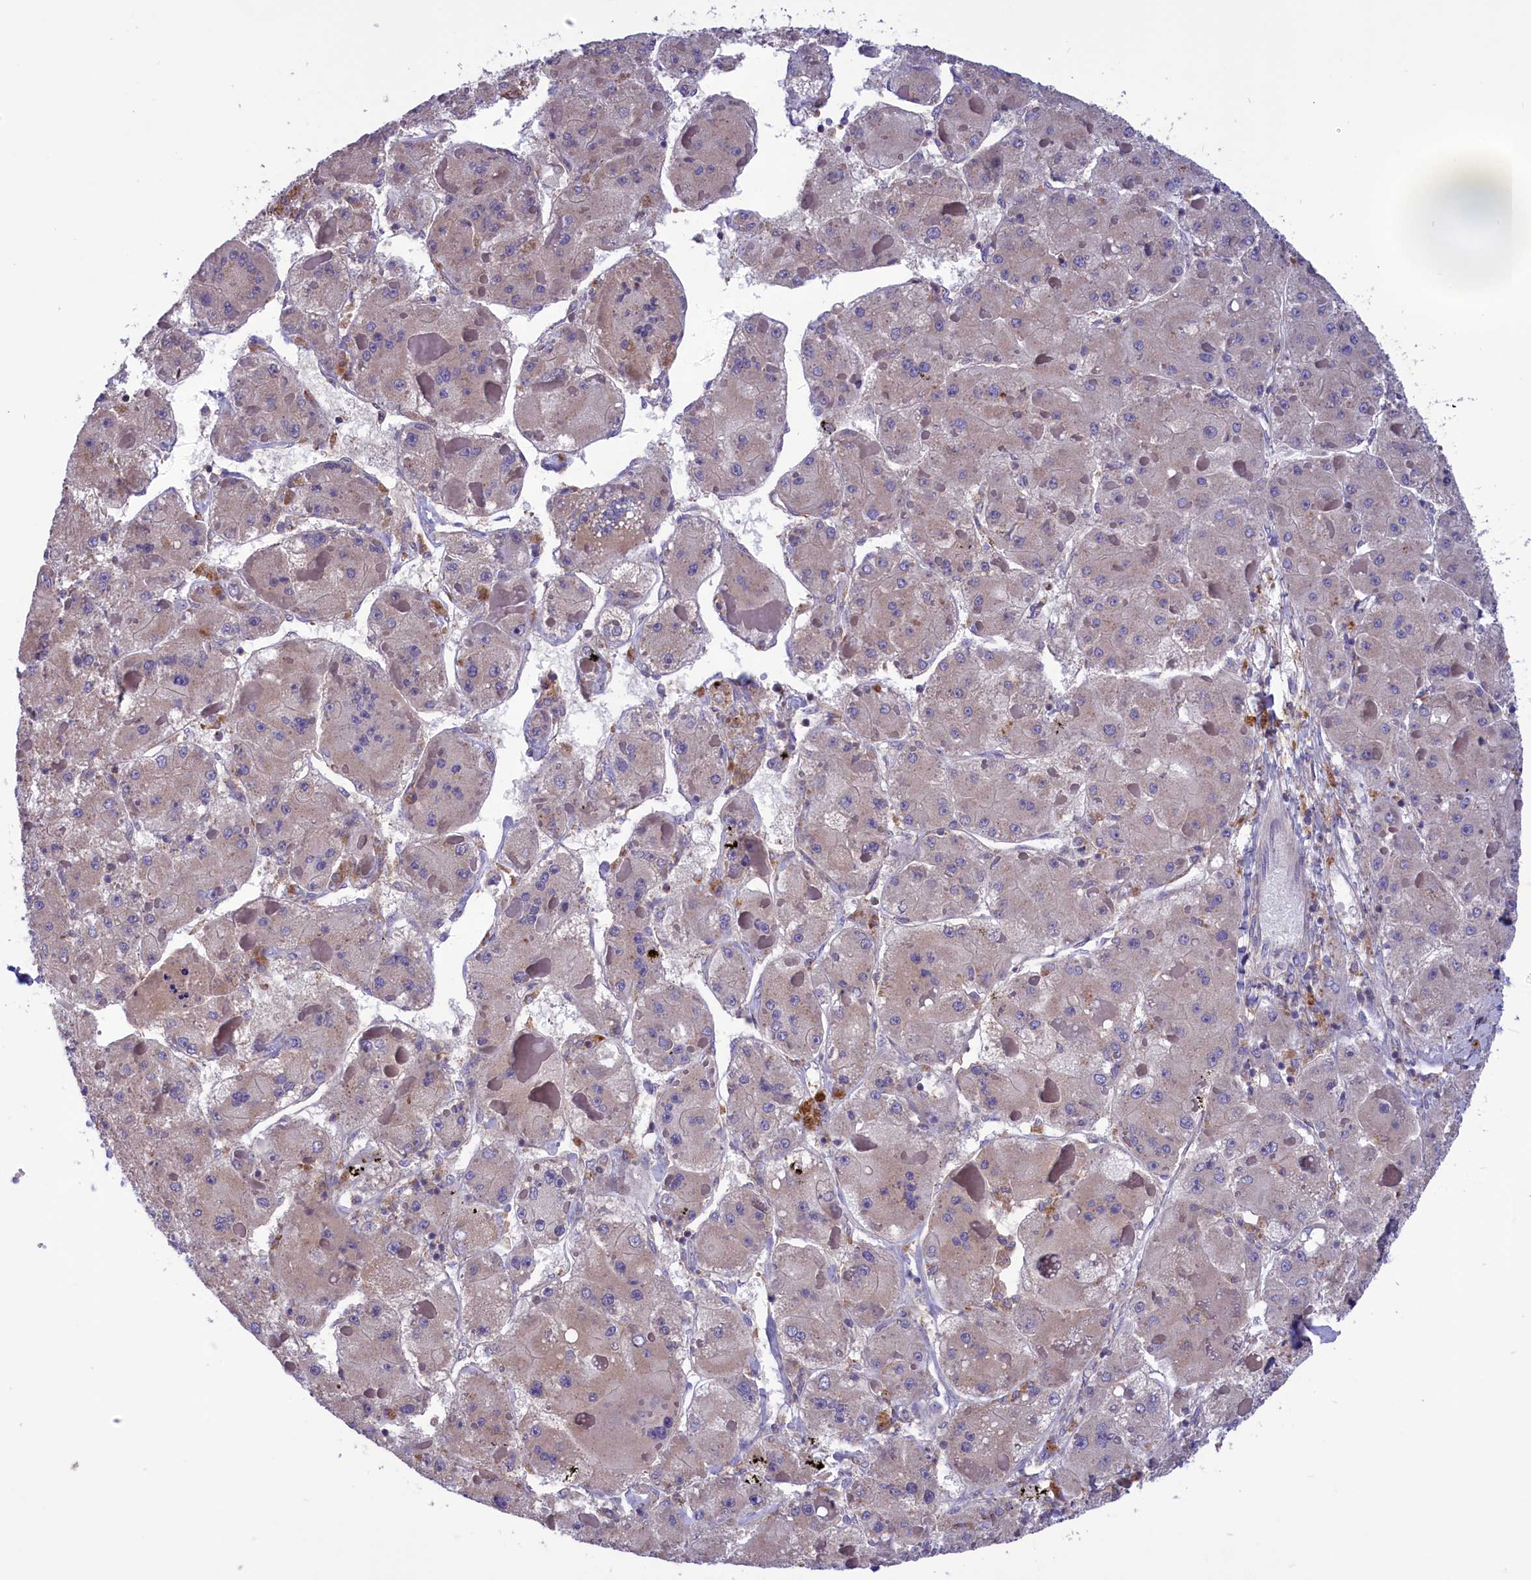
{"staining": {"intensity": "weak", "quantity": "<25%", "location": "cytoplasmic/membranous"}, "tissue": "liver cancer", "cell_type": "Tumor cells", "image_type": "cancer", "snomed": [{"axis": "morphology", "description": "Carcinoma, Hepatocellular, NOS"}, {"axis": "topography", "description": "Liver"}], "caption": "DAB (3,3'-diaminobenzidine) immunohistochemical staining of liver hepatocellular carcinoma exhibits no significant expression in tumor cells.", "gene": "AMDHD2", "patient": {"sex": "female", "age": 73}}